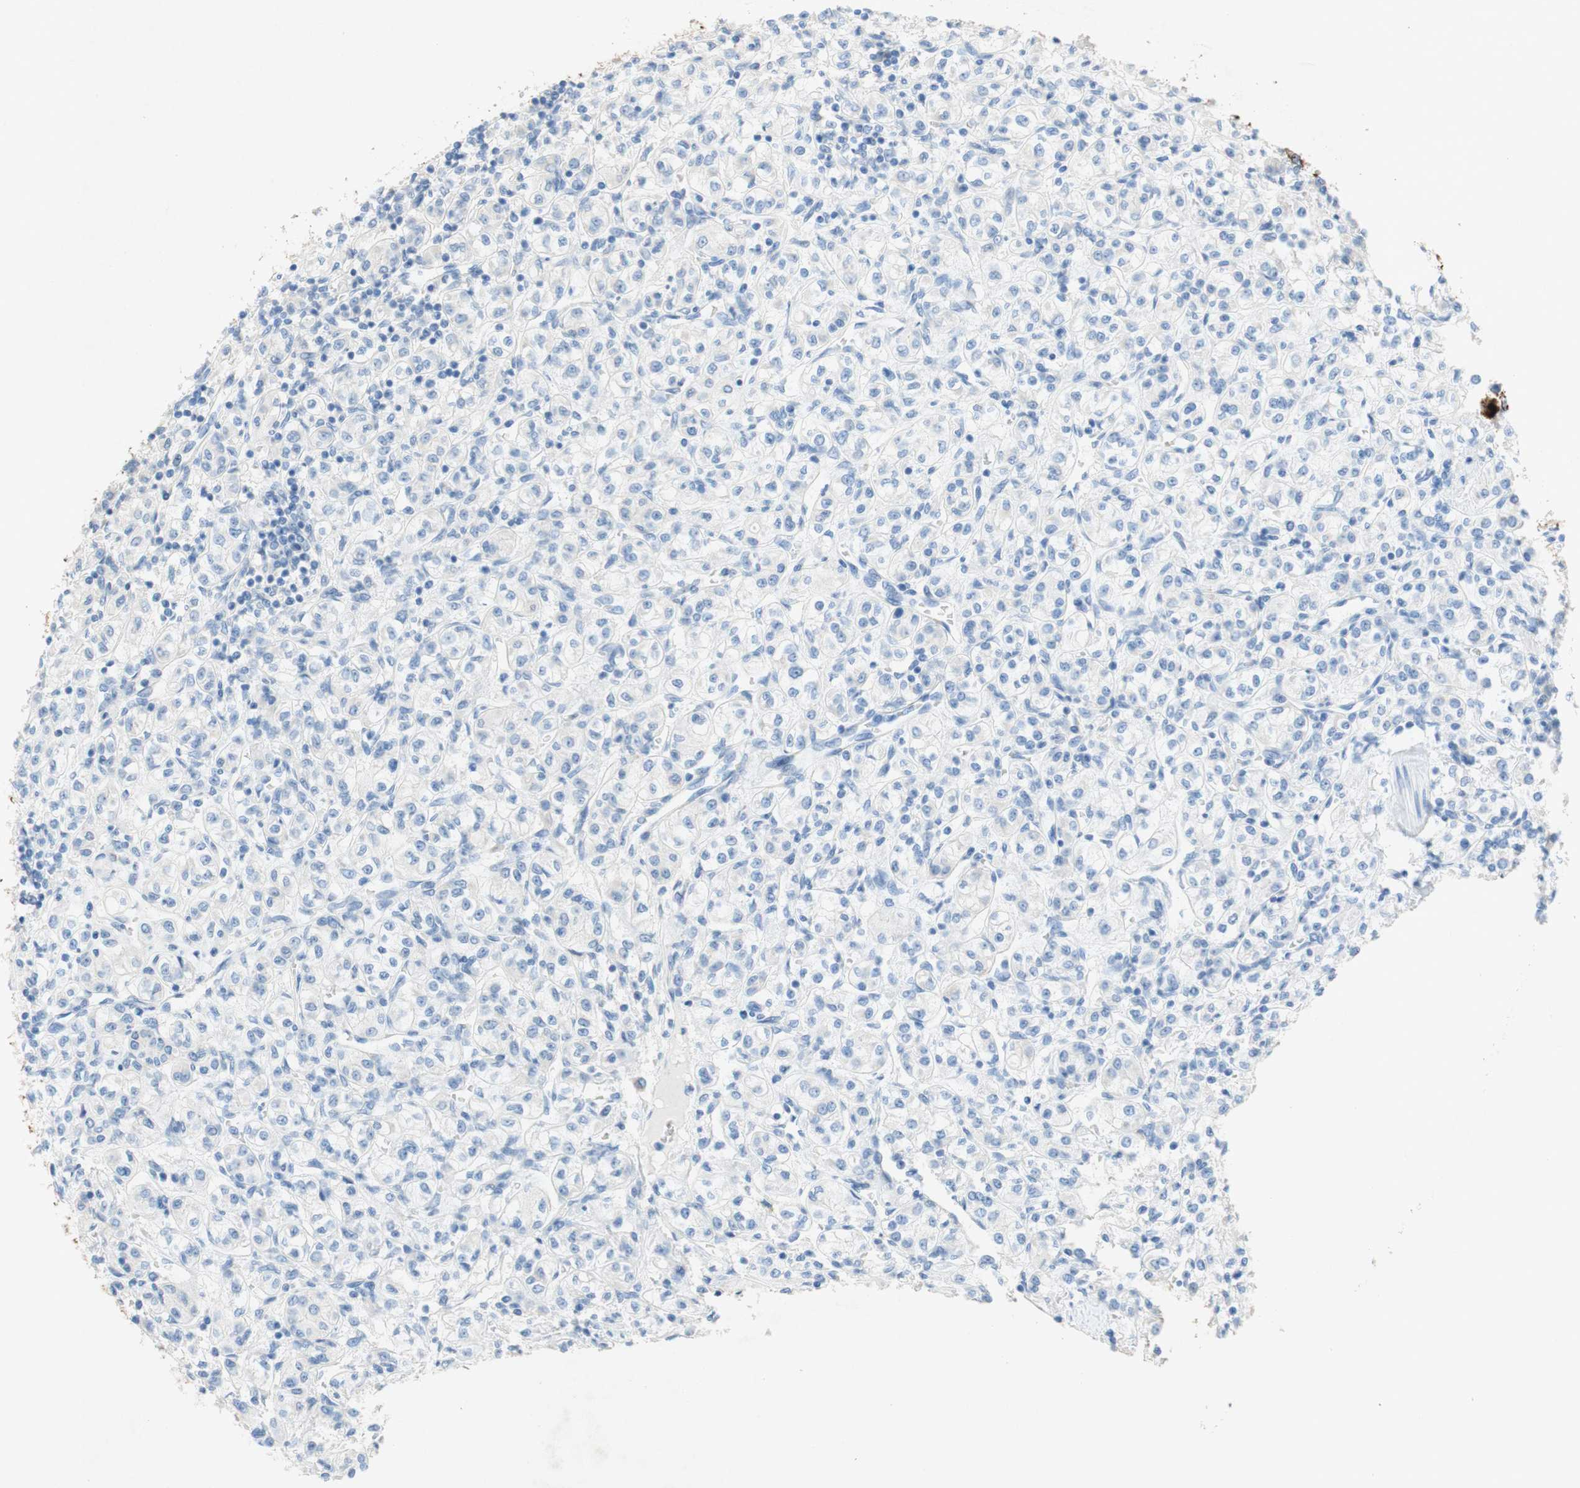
{"staining": {"intensity": "negative", "quantity": "none", "location": "none"}, "tissue": "renal cancer", "cell_type": "Tumor cells", "image_type": "cancer", "snomed": [{"axis": "morphology", "description": "Adenocarcinoma, NOS"}, {"axis": "topography", "description": "Kidney"}], "caption": "The histopathology image exhibits no staining of tumor cells in renal adenocarcinoma.", "gene": "POLR2J3", "patient": {"sex": "male", "age": 77}}